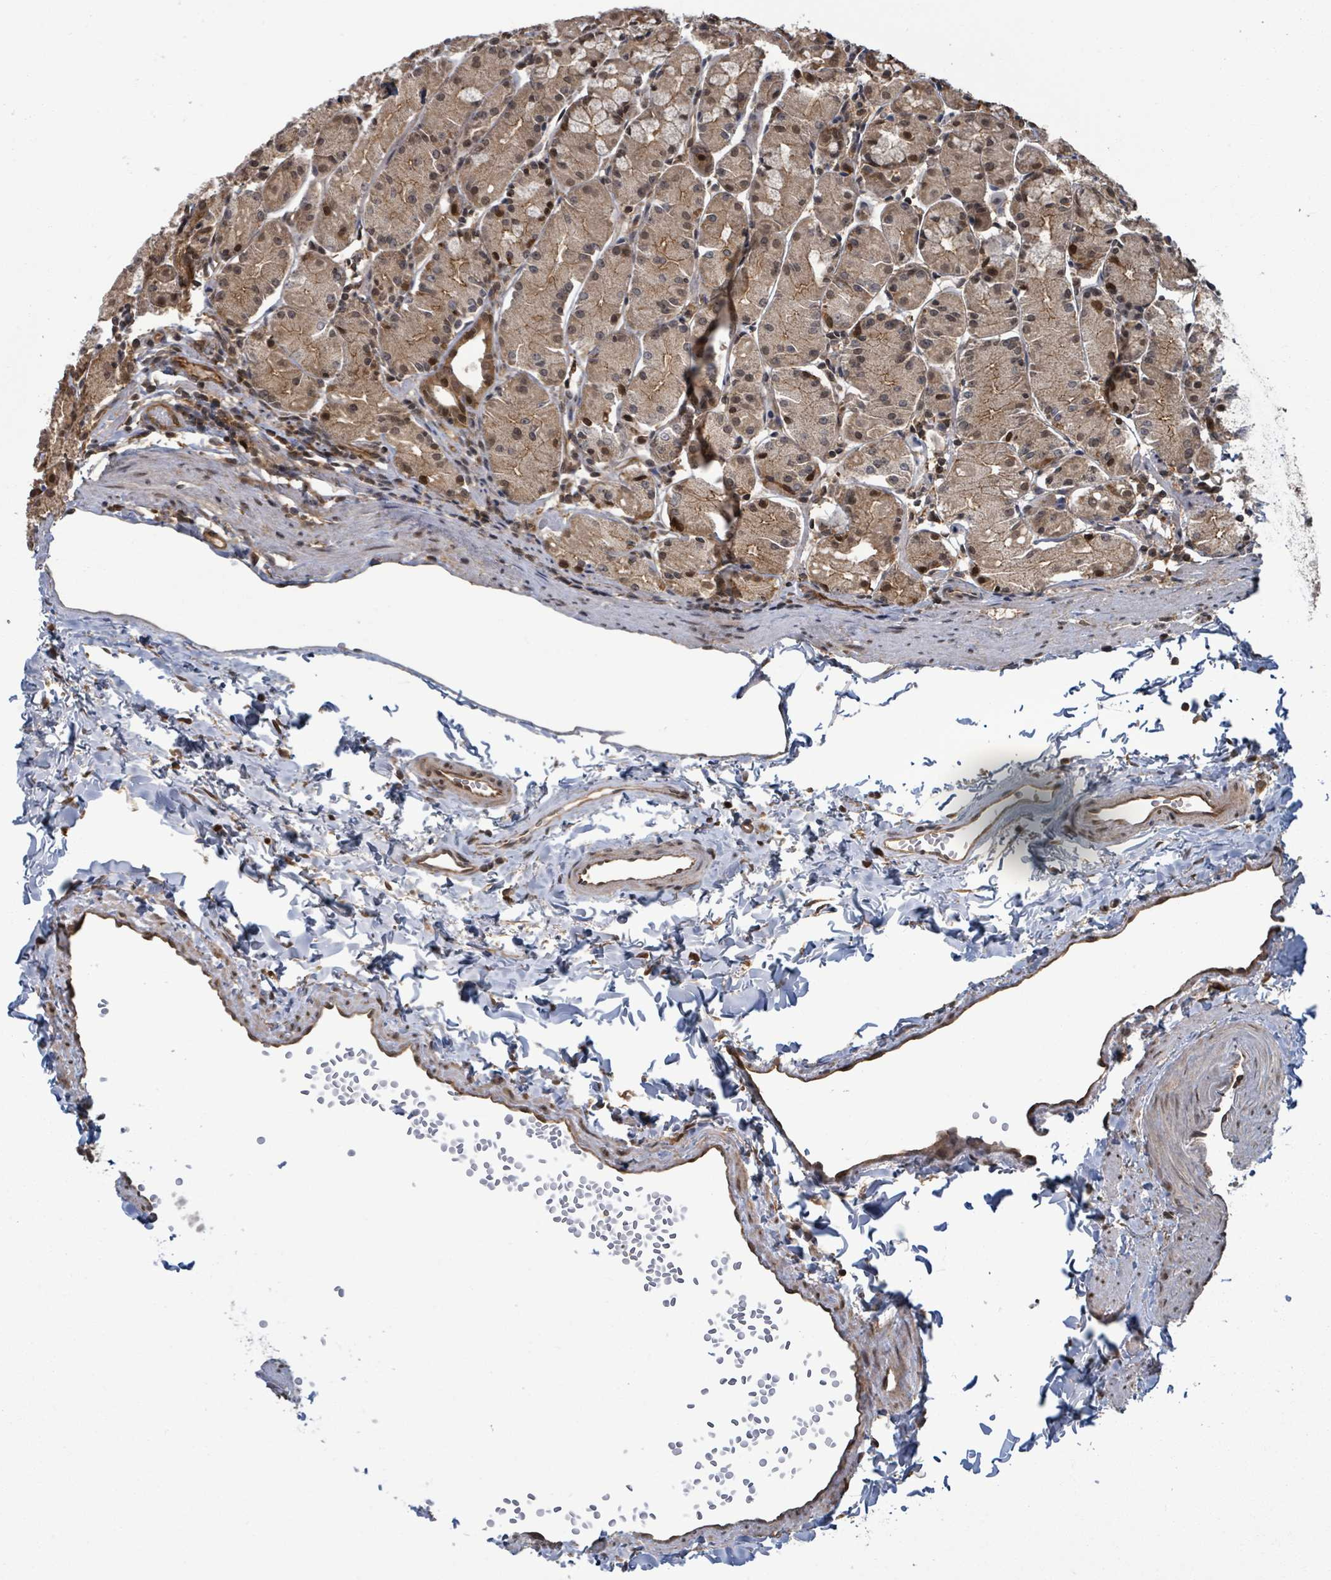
{"staining": {"intensity": "moderate", "quantity": ">75%", "location": "cytoplasmic/membranous,nuclear"}, "tissue": "stomach", "cell_type": "Glandular cells", "image_type": "normal", "snomed": [{"axis": "morphology", "description": "Normal tissue, NOS"}, {"axis": "topography", "description": "Stomach, upper"}], "caption": "An immunohistochemistry image of normal tissue is shown. Protein staining in brown labels moderate cytoplasmic/membranous,nuclear positivity in stomach within glandular cells. (Brightfield microscopy of DAB IHC at high magnification).", "gene": "ENSG00000256500", "patient": {"sex": "male", "age": 47}}